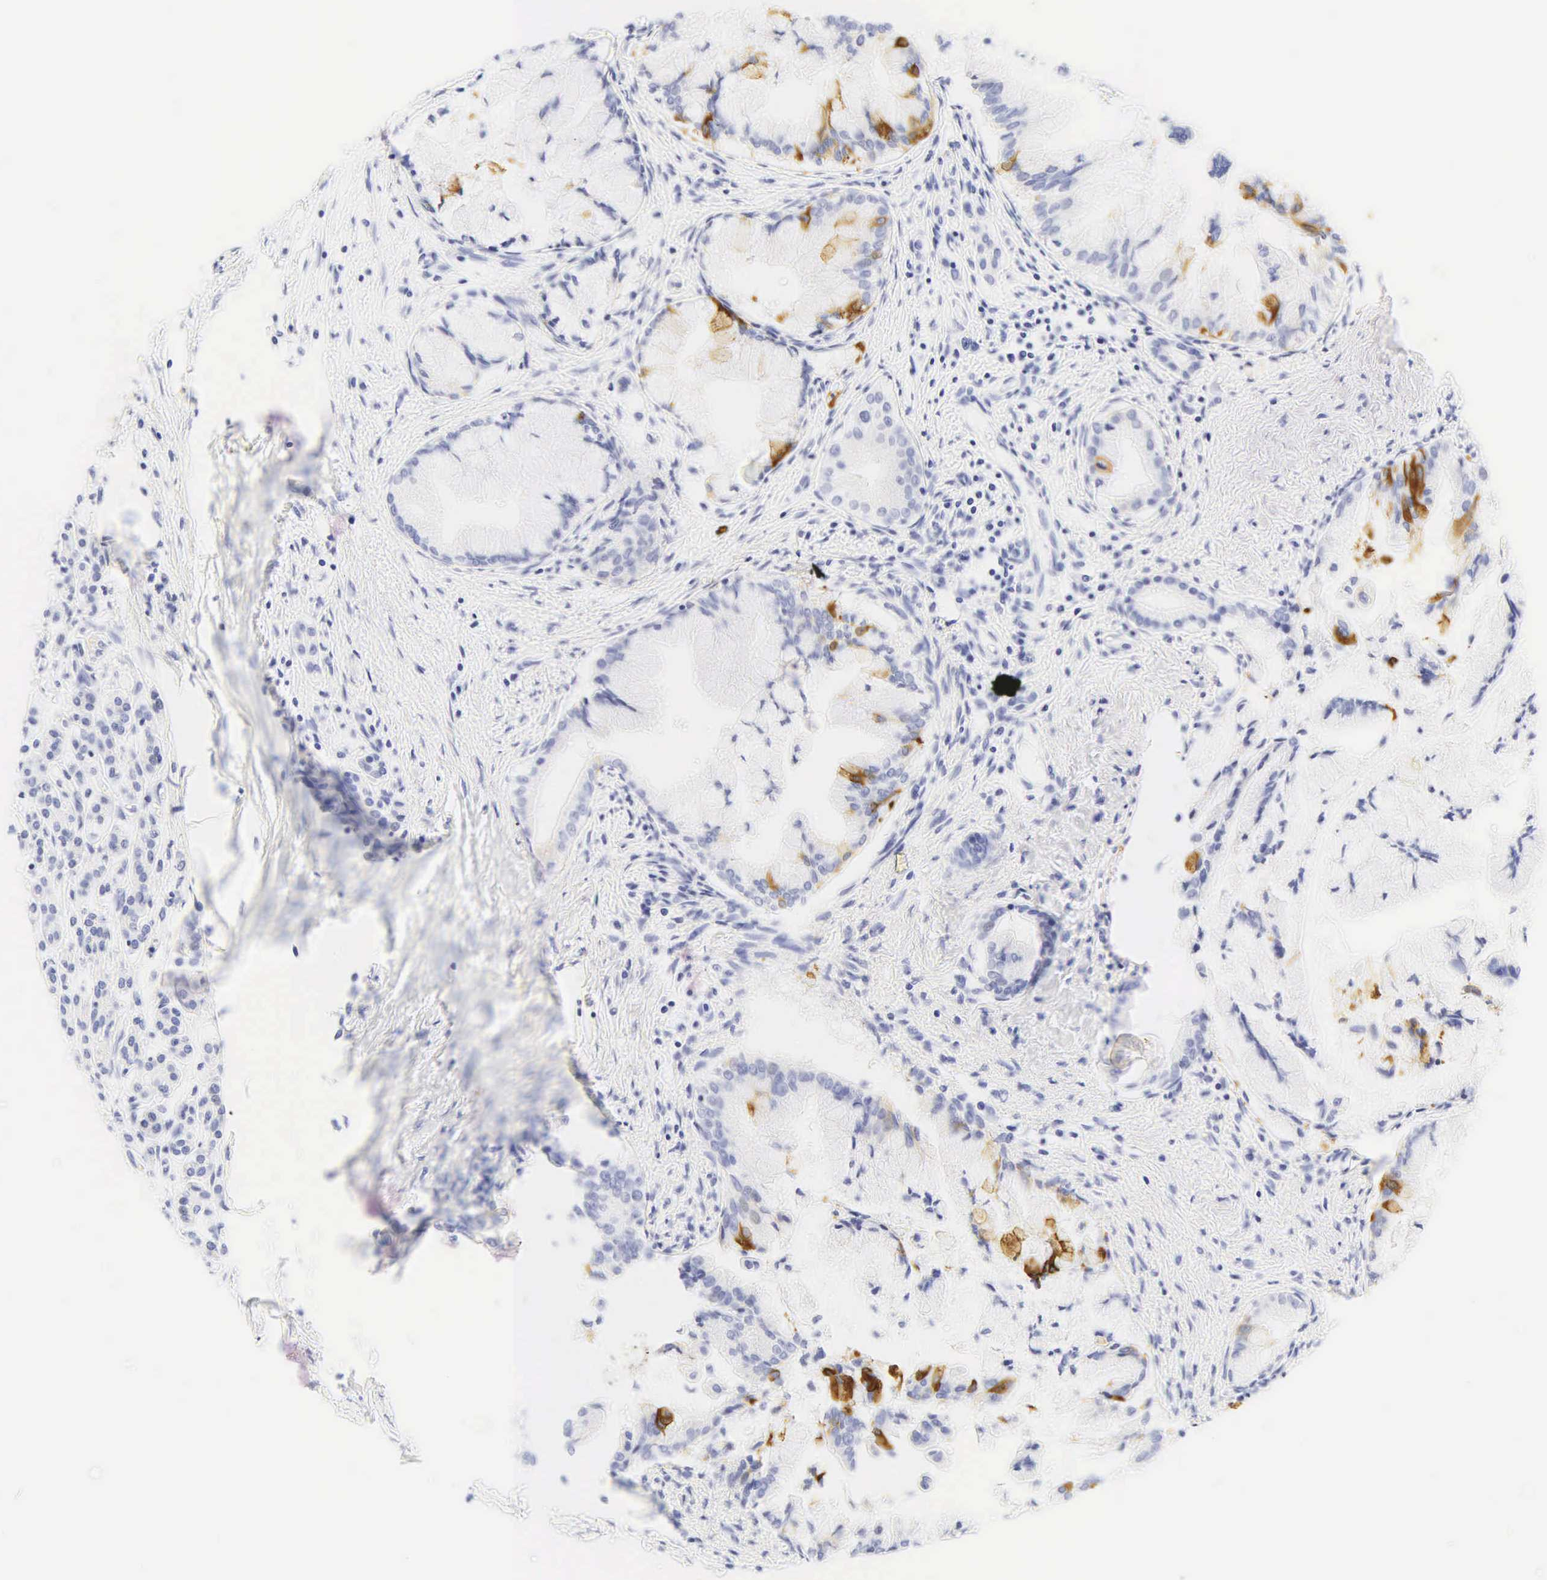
{"staining": {"intensity": "strong", "quantity": "25%-75%", "location": "cytoplasmic/membranous"}, "tissue": "pancreatic cancer", "cell_type": "Tumor cells", "image_type": "cancer", "snomed": [{"axis": "morphology", "description": "Adenocarcinoma, NOS"}, {"axis": "topography", "description": "Pancreas"}], "caption": "A histopathology image of human pancreatic cancer stained for a protein exhibits strong cytoplasmic/membranous brown staining in tumor cells. The protein is shown in brown color, while the nuclei are stained blue.", "gene": "KRT20", "patient": {"sex": "male", "age": 59}}